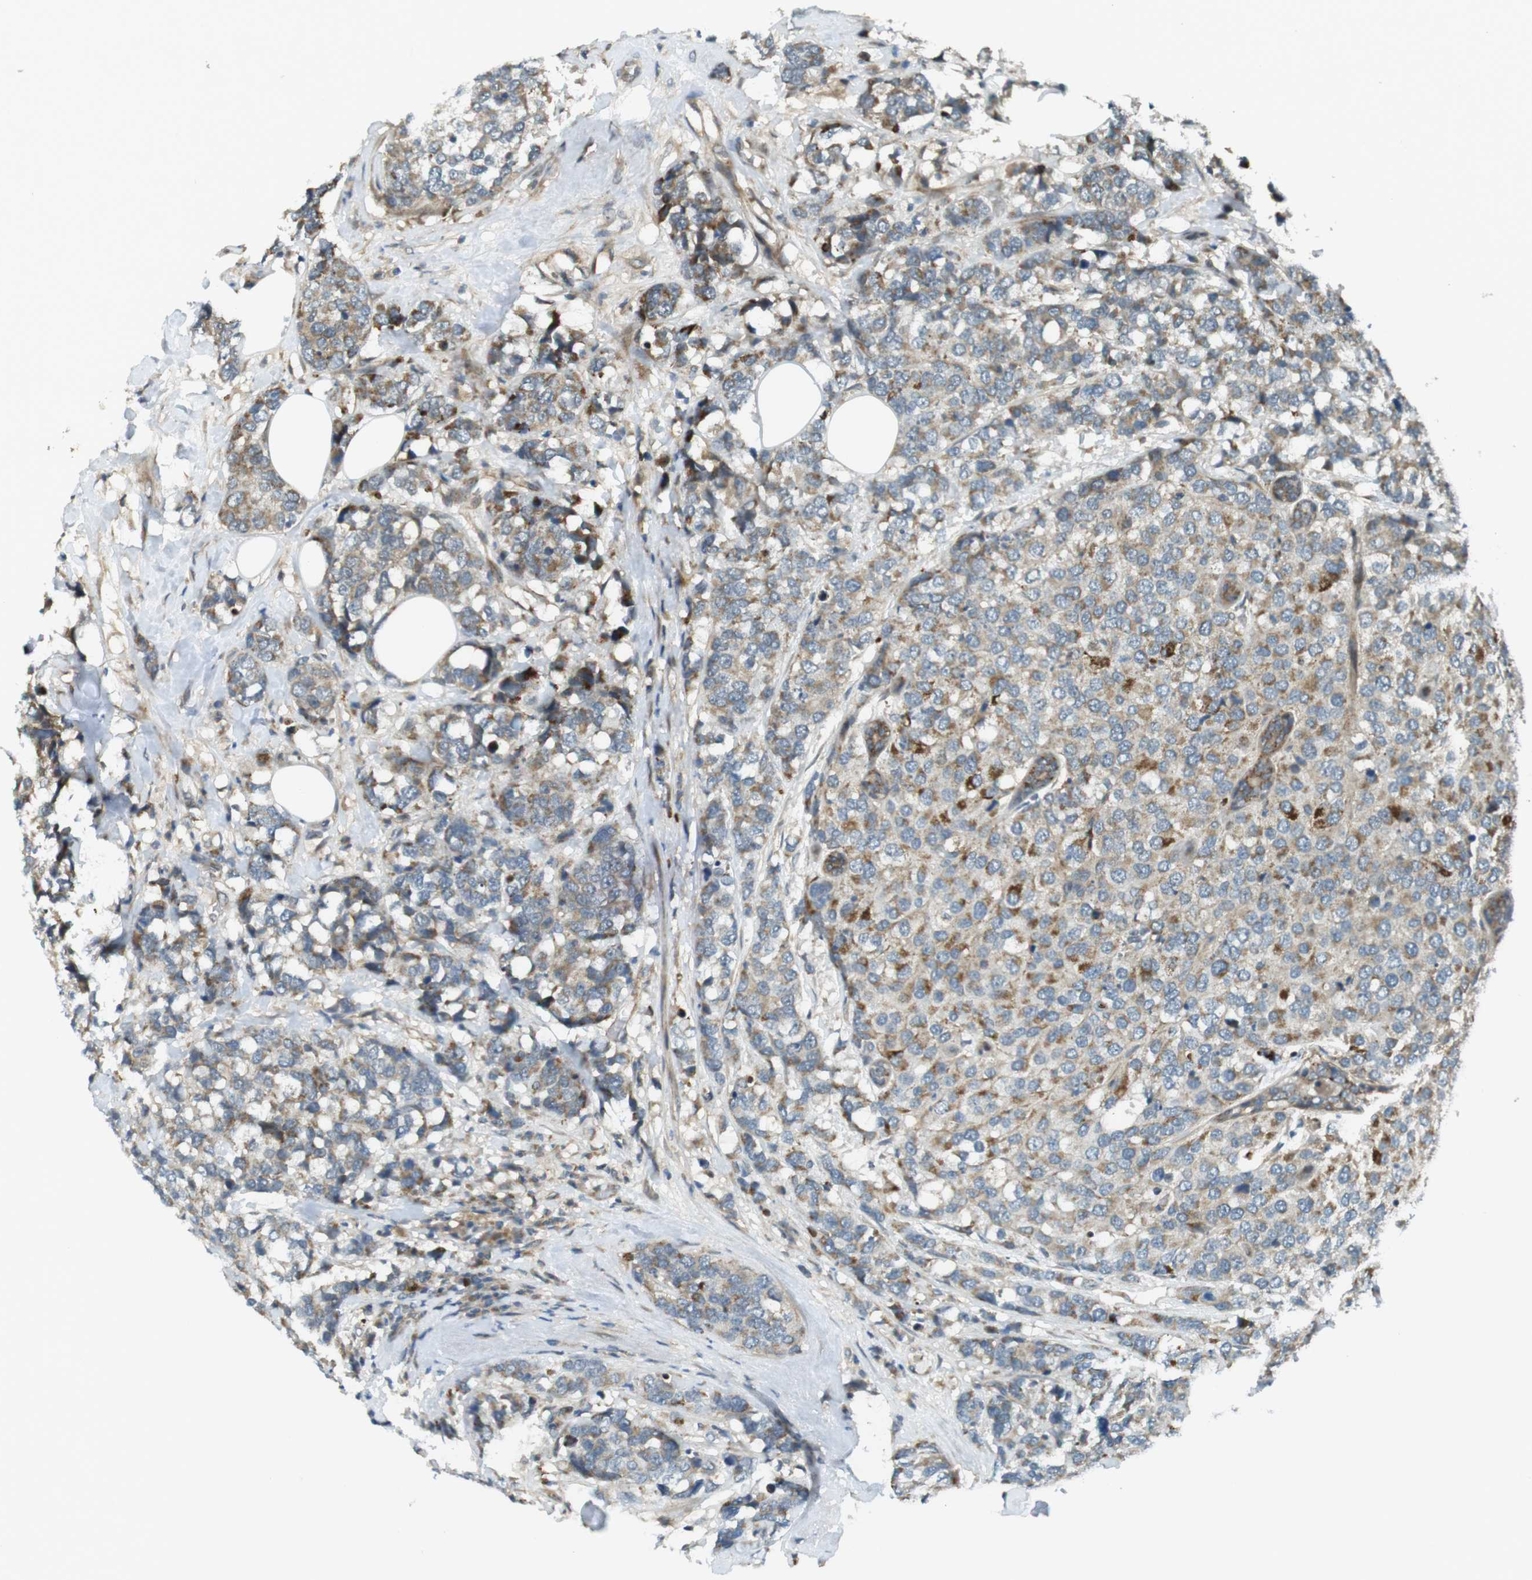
{"staining": {"intensity": "moderate", "quantity": "25%-75%", "location": "cytoplasmic/membranous"}, "tissue": "breast cancer", "cell_type": "Tumor cells", "image_type": "cancer", "snomed": [{"axis": "morphology", "description": "Lobular carcinoma"}, {"axis": "topography", "description": "Breast"}], "caption": "Moderate cytoplasmic/membranous staining for a protein is present in about 25%-75% of tumor cells of breast lobular carcinoma using IHC.", "gene": "IFFO2", "patient": {"sex": "female", "age": 59}}